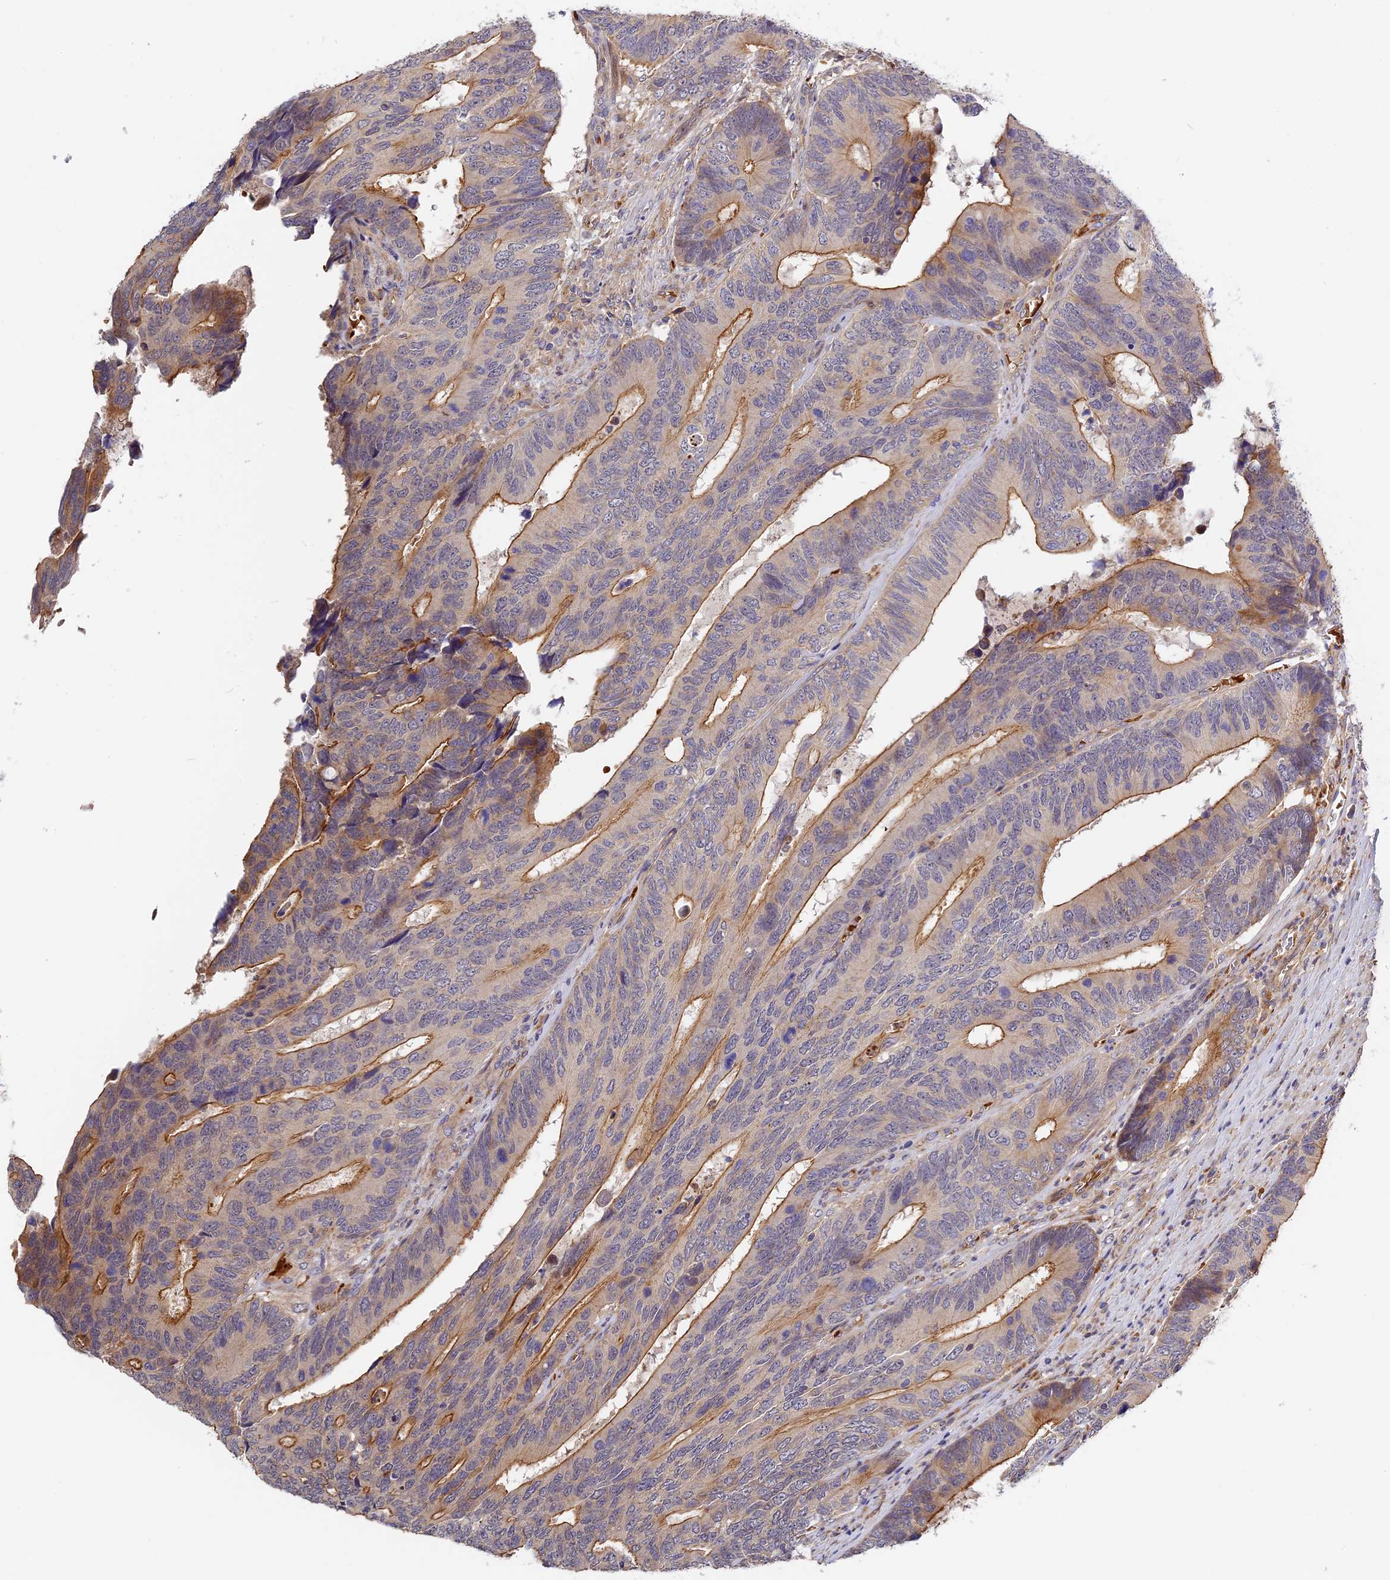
{"staining": {"intensity": "moderate", "quantity": "25%-75%", "location": "cytoplasmic/membranous"}, "tissue": "colorectal cancer", "cell_type": "Tumor cells", "image_type": "cancer", "snomed": [{"axis": "morphology", "description": "Adenocarcinoma, NOS"}, {"axis": "topography", "description": "Colon"}], "caption": "IHC micrograph of neoplastic tissue: human colorectal cancer stained using immunohistochemistry exhibits medium levels of moderate protein expression localized specifically in the cytoplasmic/membranous of tumor cells, appearing as a cytoplasmic/membranous brown color.", "gene": "MISP3", "patient": {"sex": "male", "age": 87}}